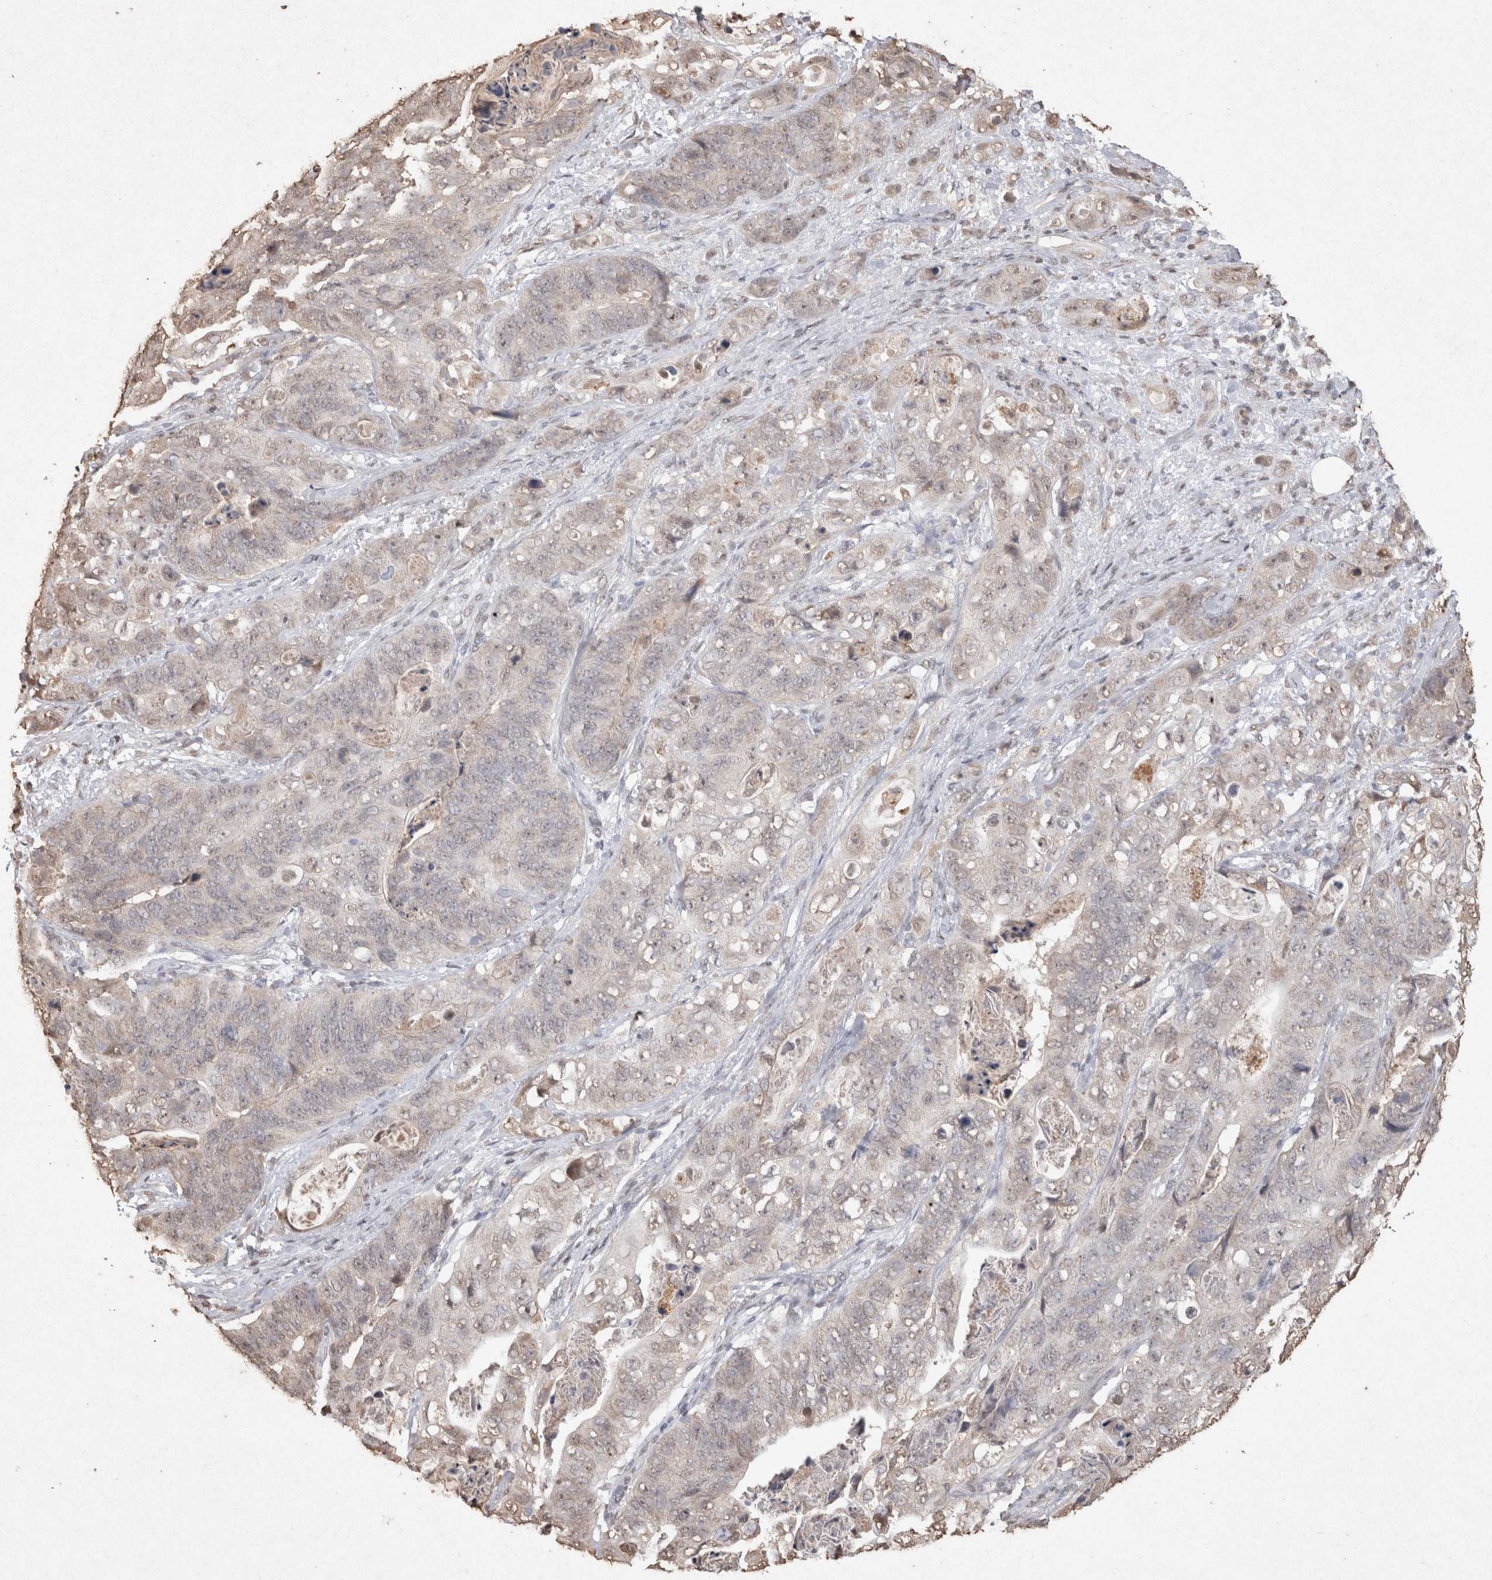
{"staining": {"intensity": "negative", "quantity": "none", "location": "none"}, "tissue": "stomach cancer", "cell_type": "Tumor cells", "image_type": "cancer", "snomed": [{"axis": "morphology", "description": "Adenocarcinoma, NOS"}, {"axis": "topography", "description": "Stomach"}], "caption": "Immunohistochemistry (IHC) micrograph of stomach adenocarcinoma stained for a protein (brown), which exhibits no expression in tumor cells.", "gene": "MLX", "patient": {"sex": "female", "age": 89}}